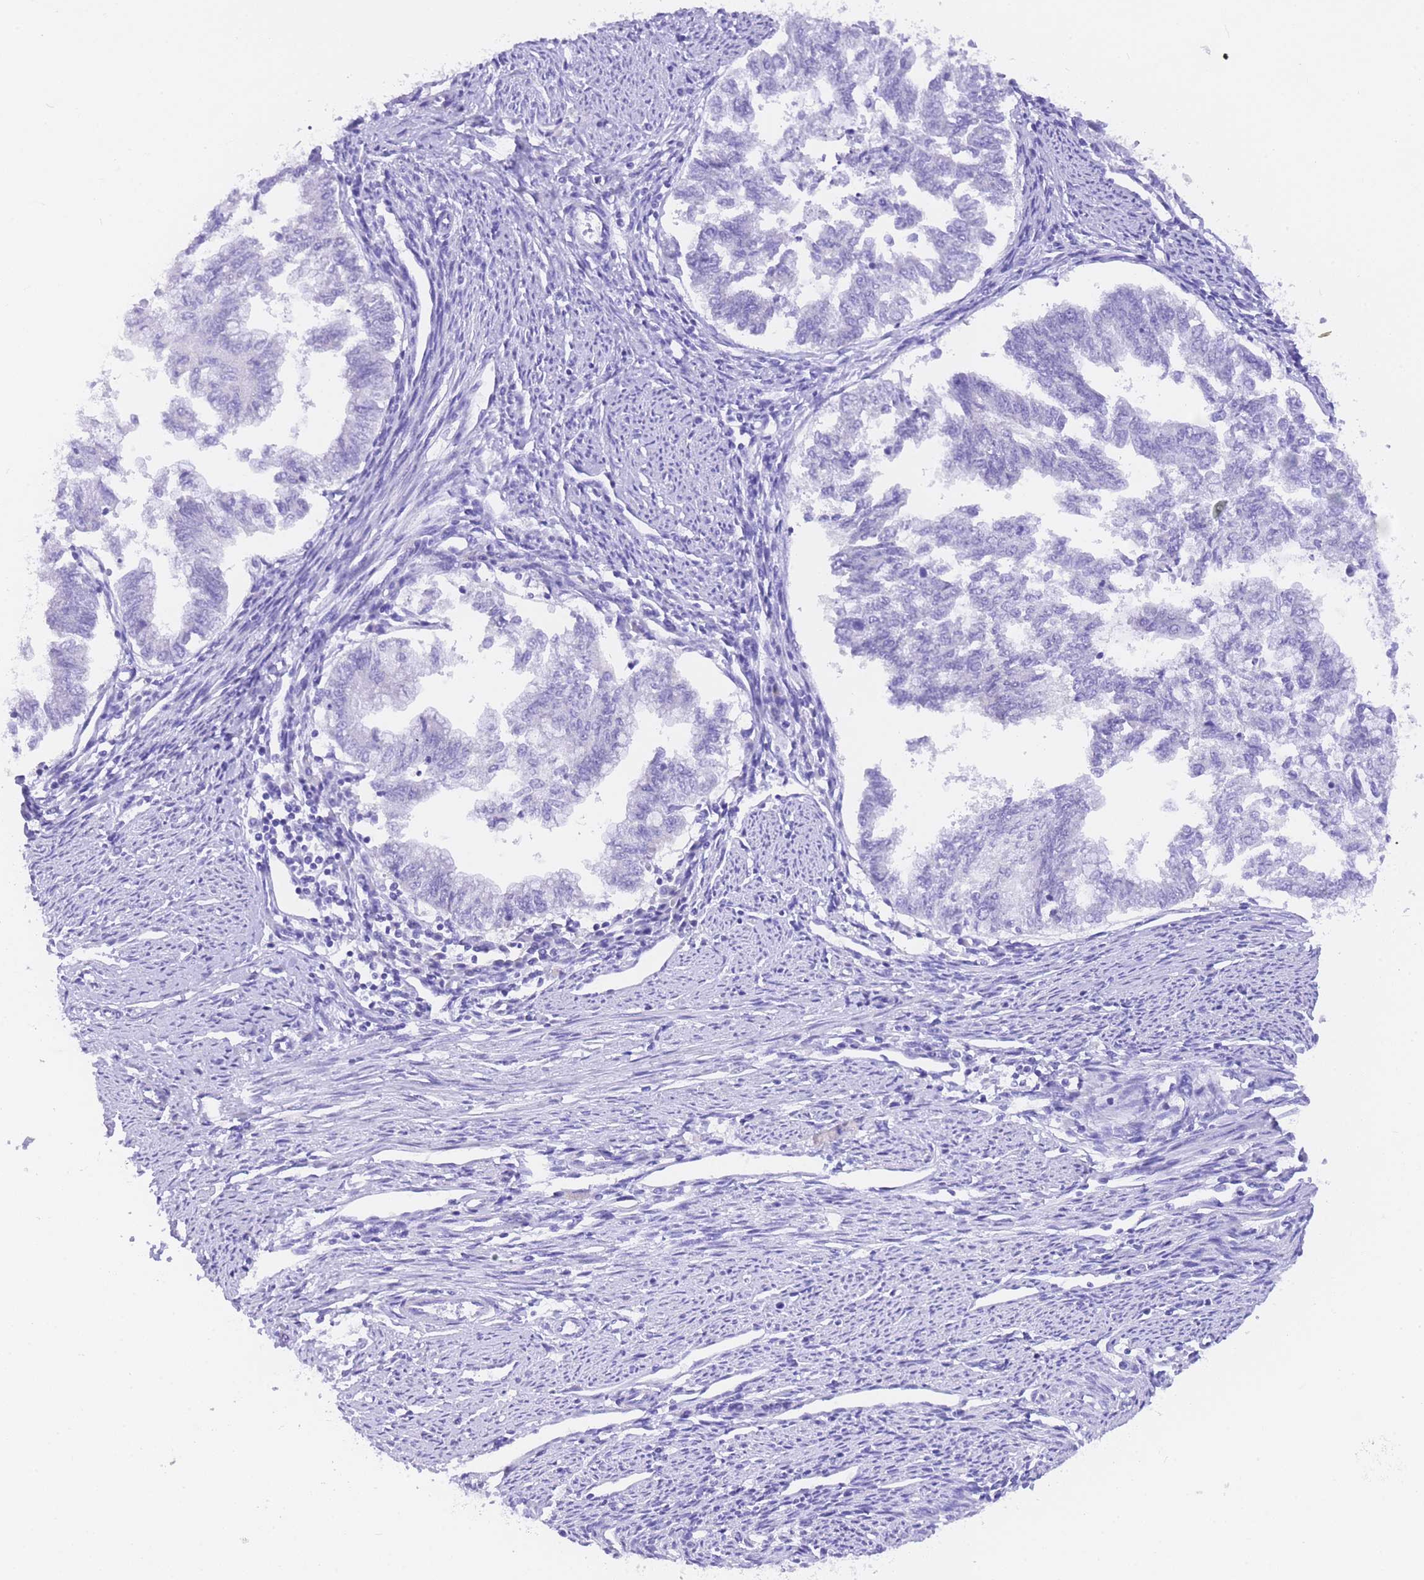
{"staining": {"intensity": "negative", "quantity": "none", "location": "none"}, "tissue": "endometrial cancer", "cell_type": "Tumor cells", "image_type": "cancer", "snomed": [{"axis": "morphology", "description": "Adenocarcinoma, NOS"}, {"axis": "topography", "description": "Endometrium"}], "caption": "Endometrial cancer stained for a protein using immunohistochemistry (IHC) shows no positivity tumor cells.", "gene": "NKD2", "patient": {"sex": "female", "age": 79}}